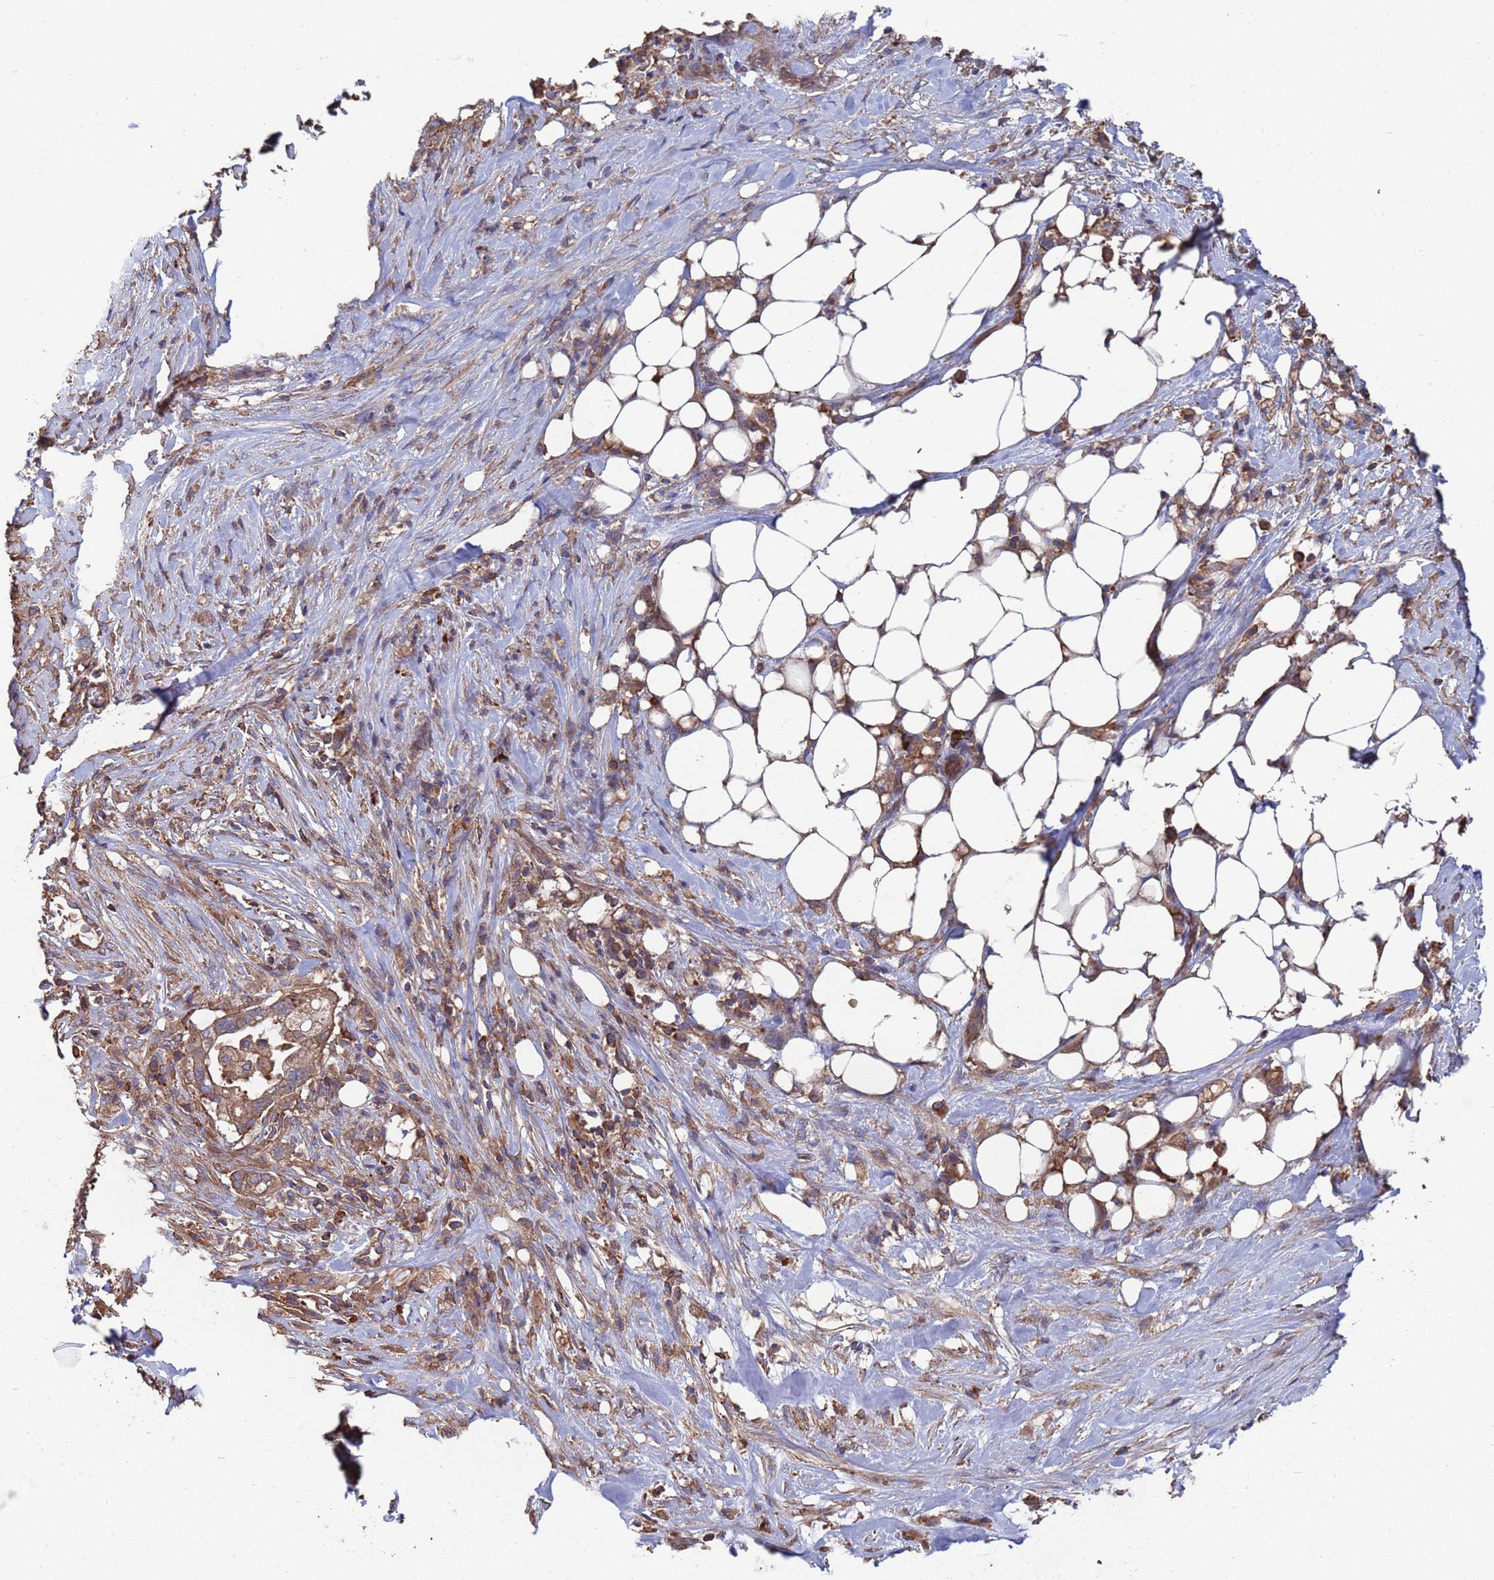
{"staining": {"intensity": "moderate", "quantity": "25%-75%", "location": "cytoplasmic/membranous"}, "tissue": "pancreatic cancer", "cell_type": "Tumor cells", "image_type": "cancer", "snomed": [{"axis": "morphology", "description": "Adenocarcinoma, NOS"}, {"axis": "topography", "description": "Pancreas"}], "caption": "The image shows a brown stain indicating the presence of a protein in the cytoplasmic/membranous of tumor cells in pancreatic cancer (adenocarcinoma).", "gene": "PYCR1", "patient": {"sex": "male", "age": 44}}